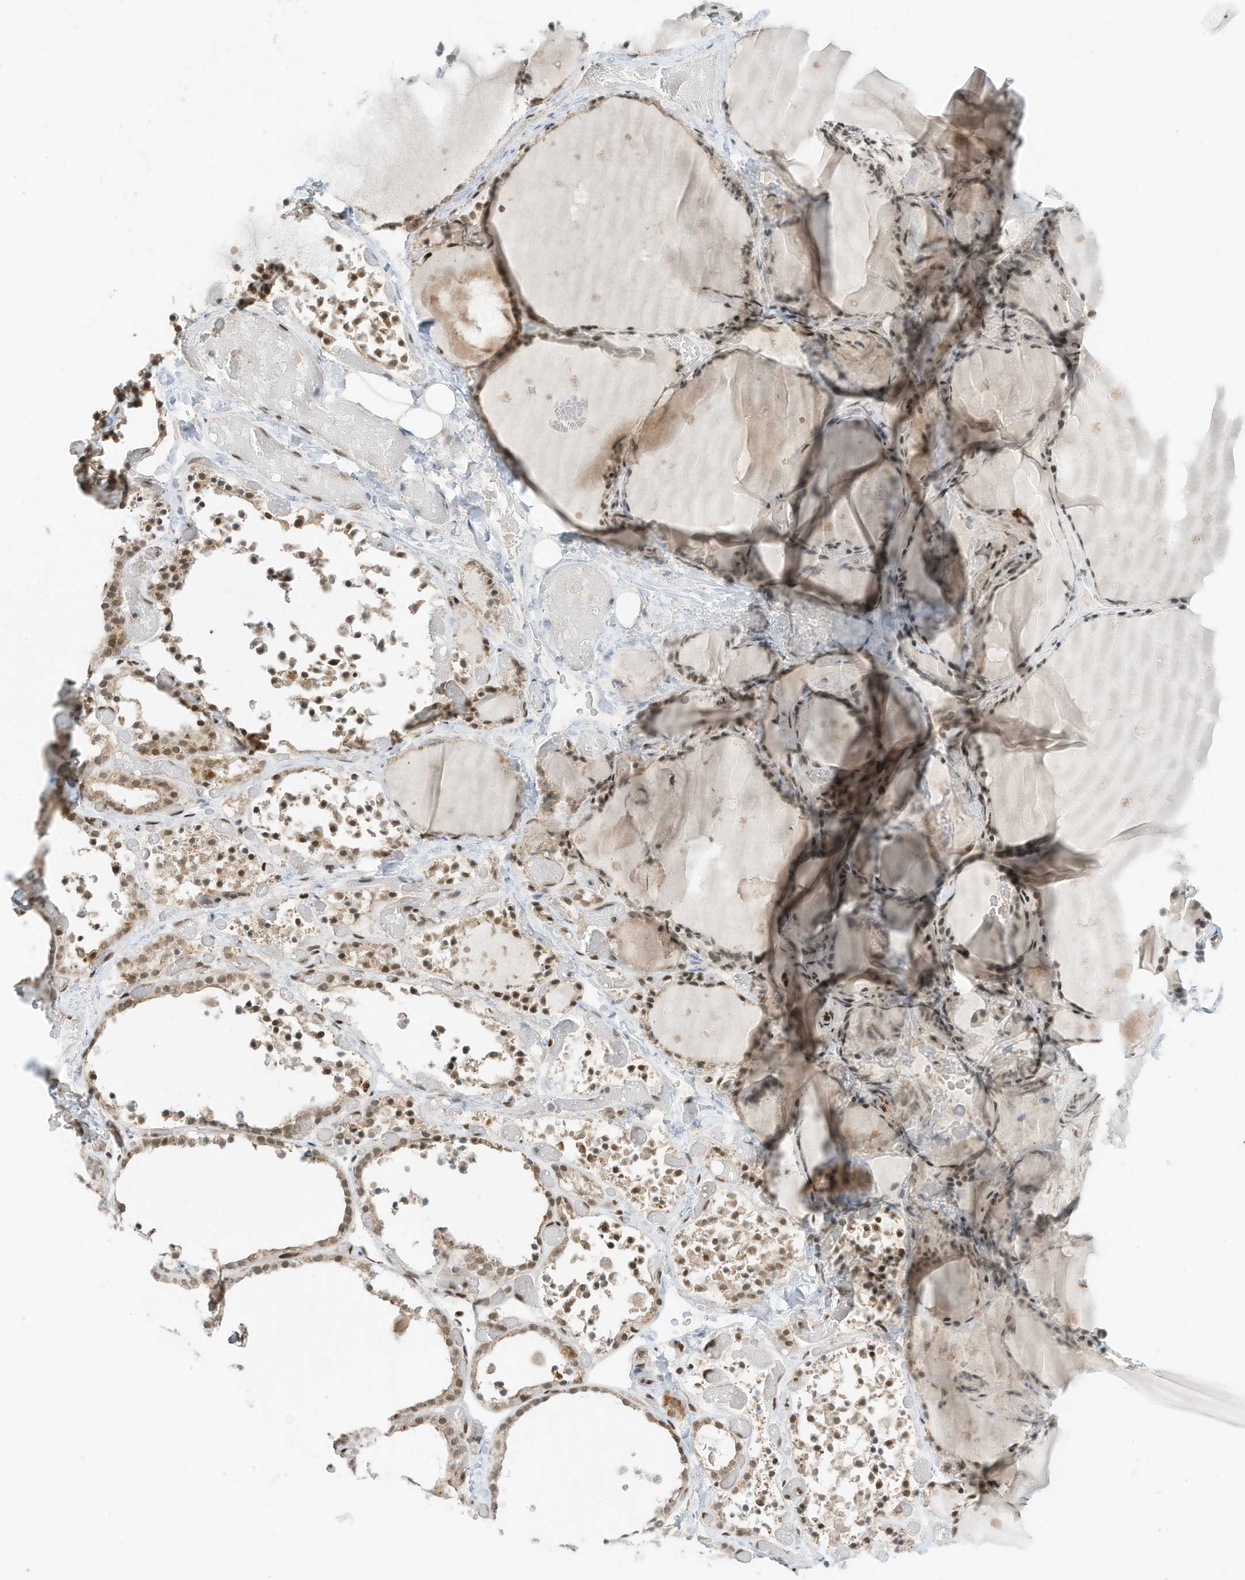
{"staining": {"intensity": "moderate", "quantity": ">75%", "location": "cytoplasmic/membranous,nuclear"}, "tissue": "thyroid gland", "cell_type": "Glandular cells", "image_type": "normal", "snomed": [{"axis": "morphology", "description": "Normal tissue, NOS"}, {"axis": "topography", "description": "Thyroid gland"}], "caption": "Thyroid gland stained with DAB (3,3'-diaminobenzidine) immunohistochemistry (IHC) reveals medium levels of moderate cytoplasmic/membranous,nuclear staining in approximately >75% of glandular cells.", "gene": "AURKAIP1", "patient": {"sex": "female", "age": 44}}